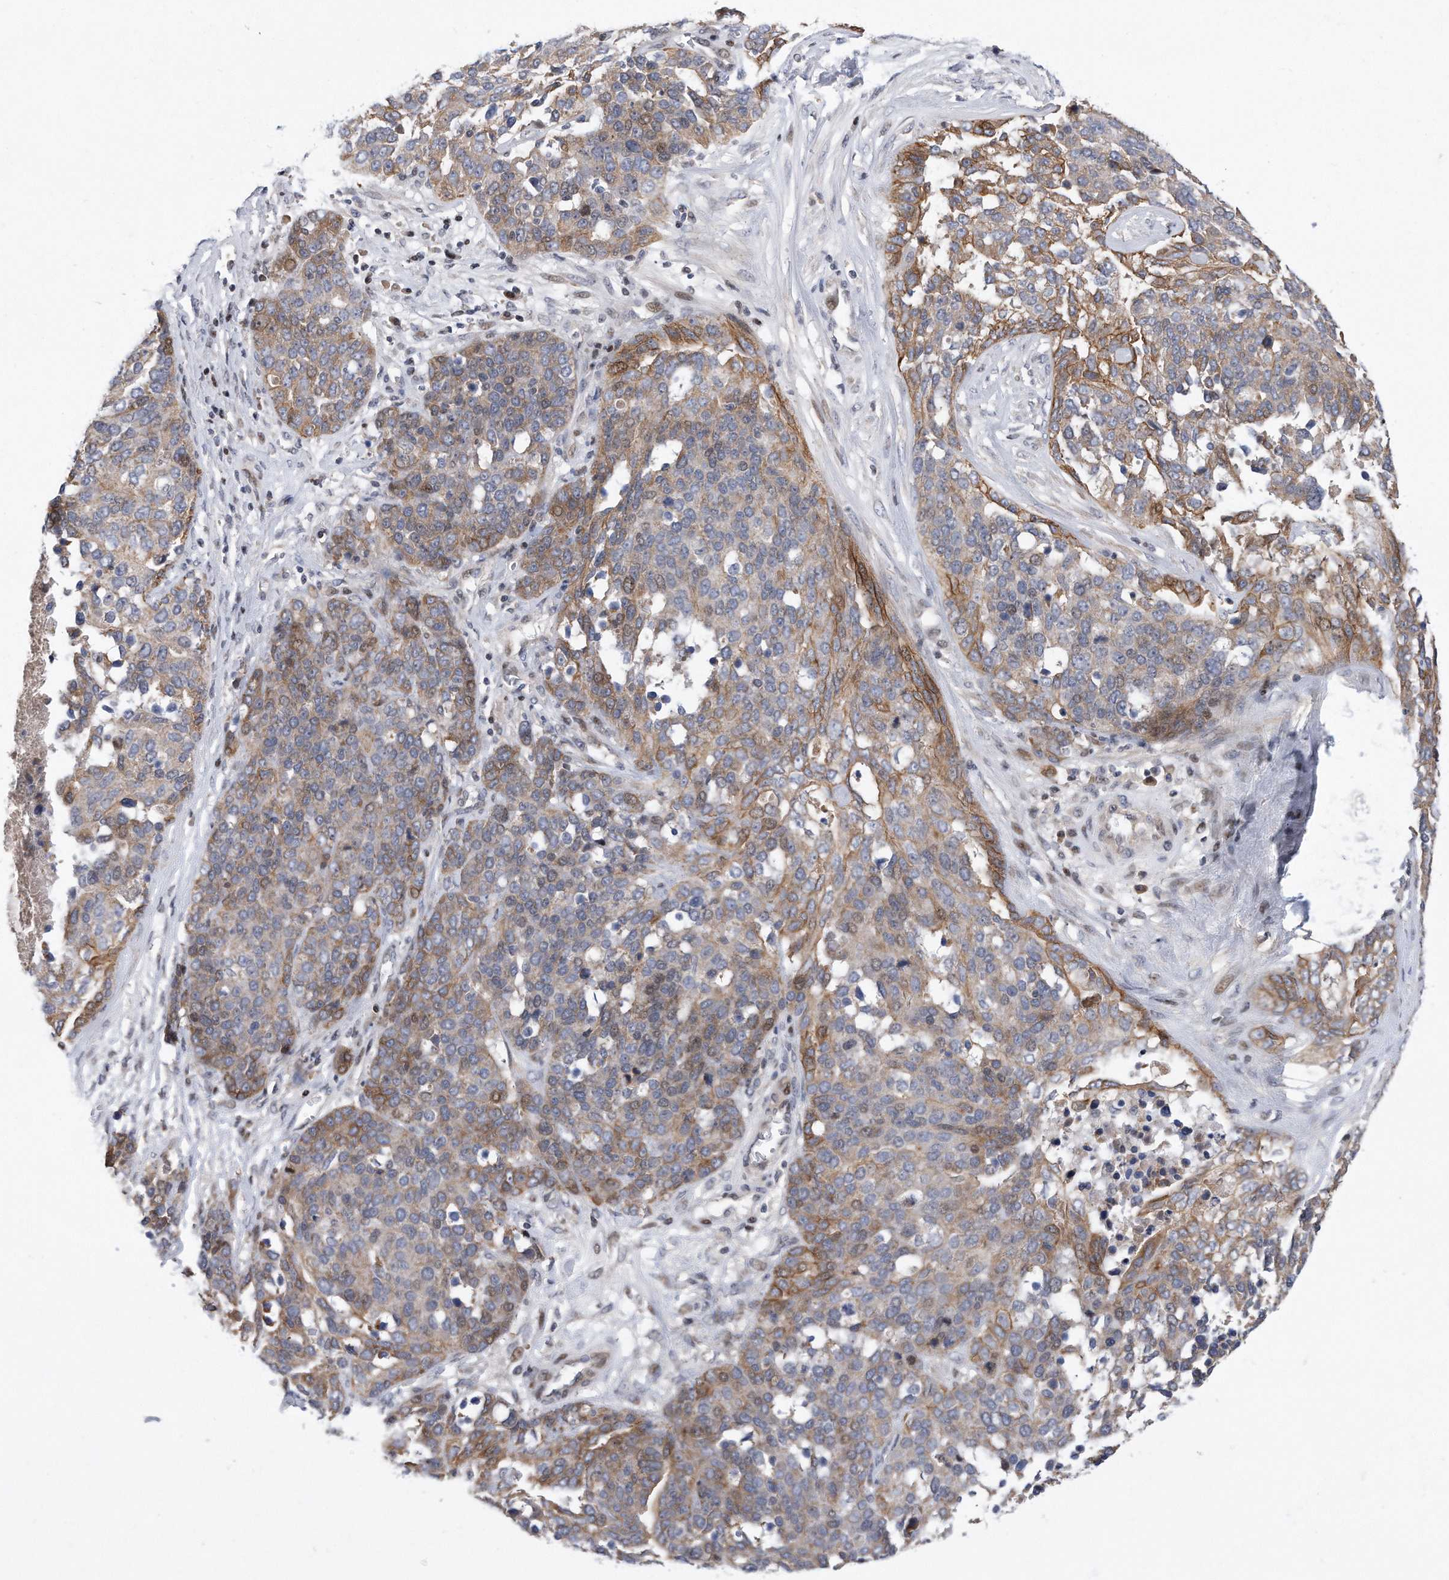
{"staining": {"intensity": "moderate", "quantity": "25%-75%", "location": "cytoplasmic/membranous"}, "tissue": "ovarian cancer", "cell_type": "Tumor cells", "image_type": "cancer", "snomed": [{"axis": "morphology", "description": "Cystadenocarcinoma, serous, NOS"}, {"axis": "topography", "description": "Ovary"}], "caption": "A high-resolution micrograph shows immunohistochemistry staining of ovarian cancer, which reveals moderate cytoplasmic/membranous expression in about 25%-75% of tumor cells. The staining was performed using DAB, with brown indicating positive protein expression. Nuclei are stained blue with hematoxylin.", "gene": "CDH12", "patient": {"sex": "female", "age": 44}}